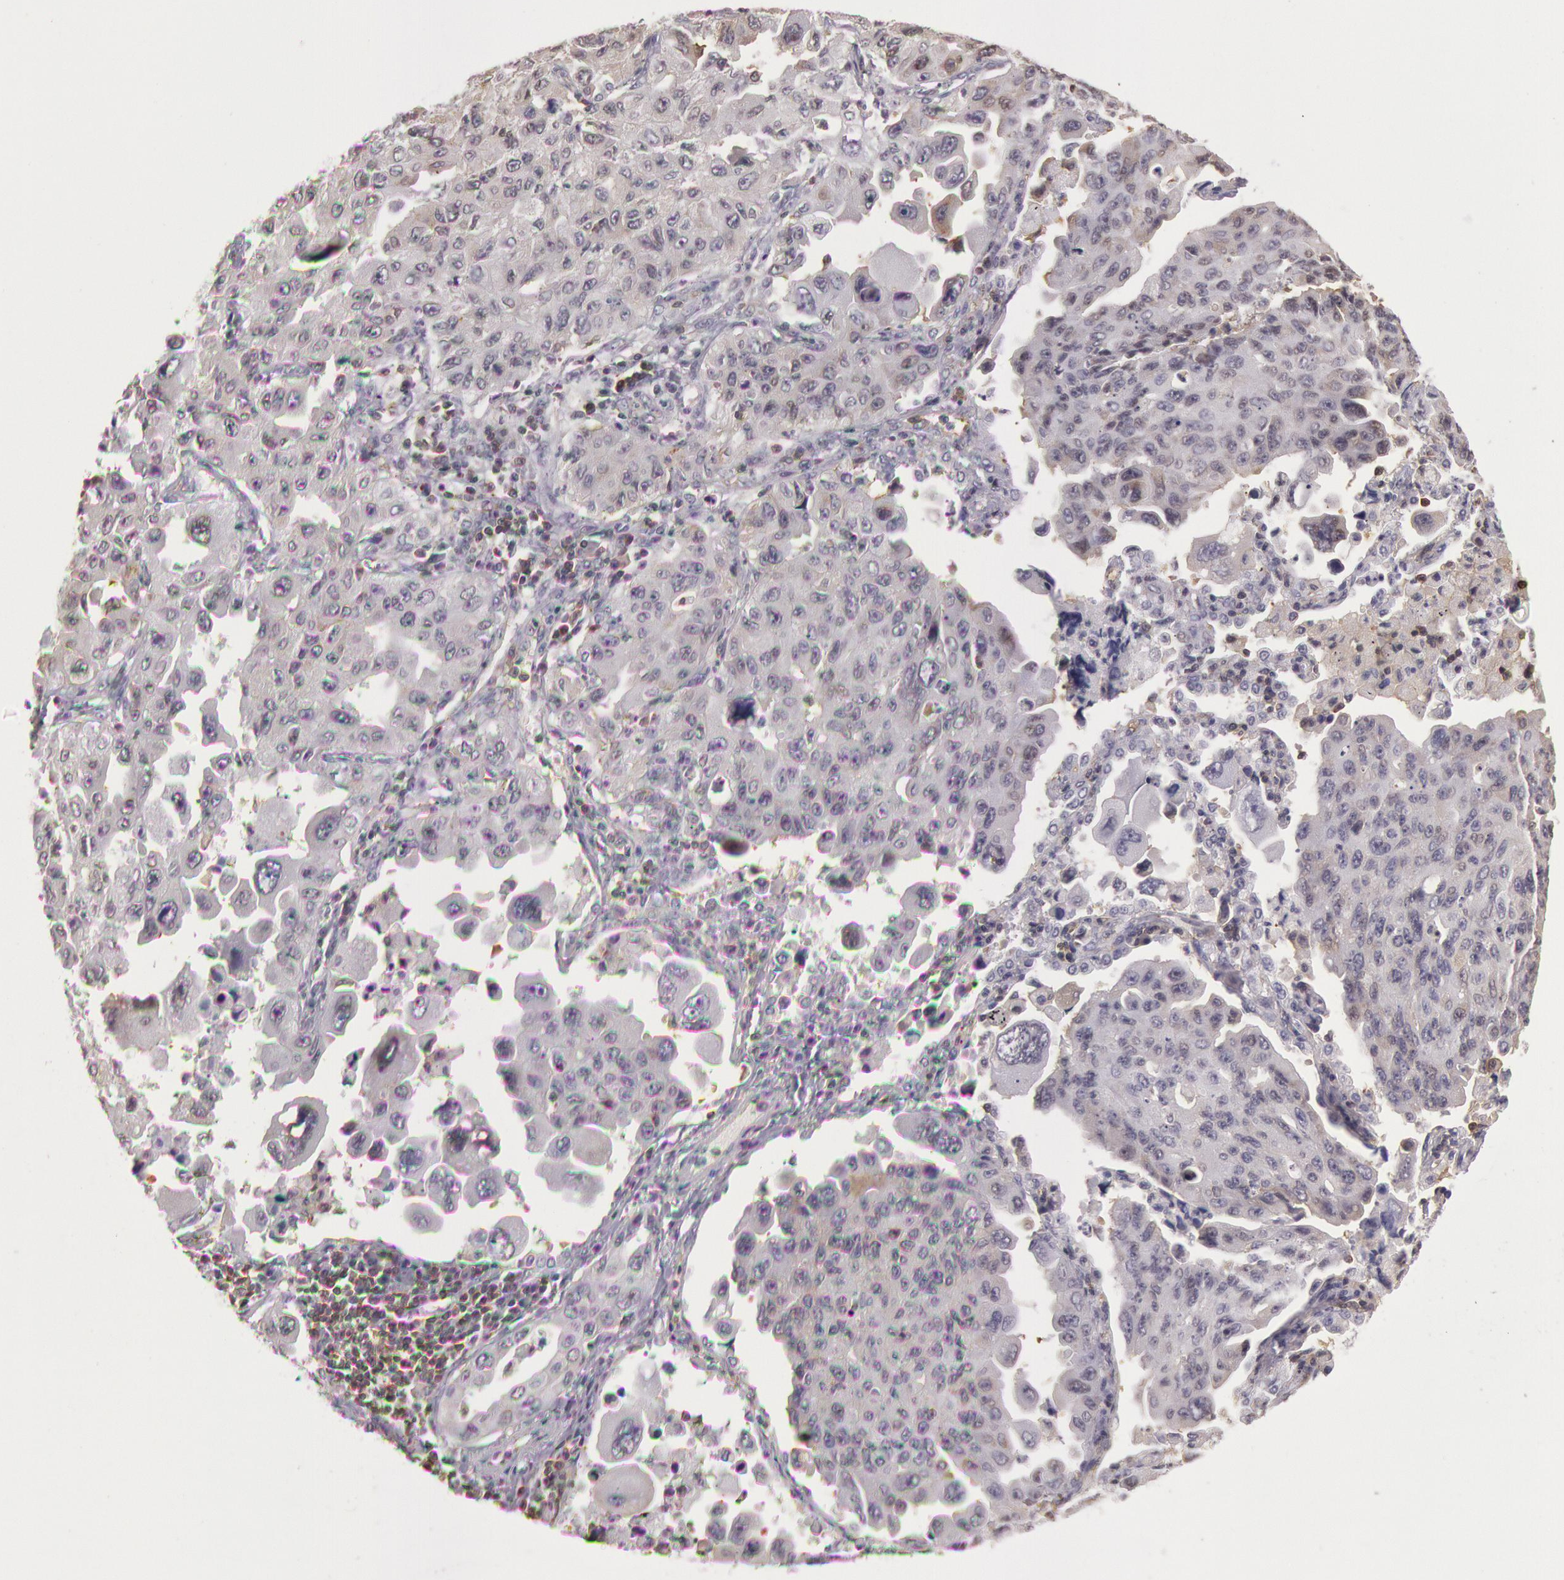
{"staining": {"intensity": "negative", "quantity": "none", "location": "none"}, "tissue": "lung cancer", "cell_type": "Tumor cells", "image_type": "cancer", "snomed": [{"axis": "morphology", "description": "Adenocarcinoma, NOS"}, {"axis": "topography", "description": "Lung"}], "caption": "There is no significant expression in tumor cells of lung cancer (adenocarcinoma).", "gene": "HIF1A", "patient": {"sex": "male", "age": 64}}